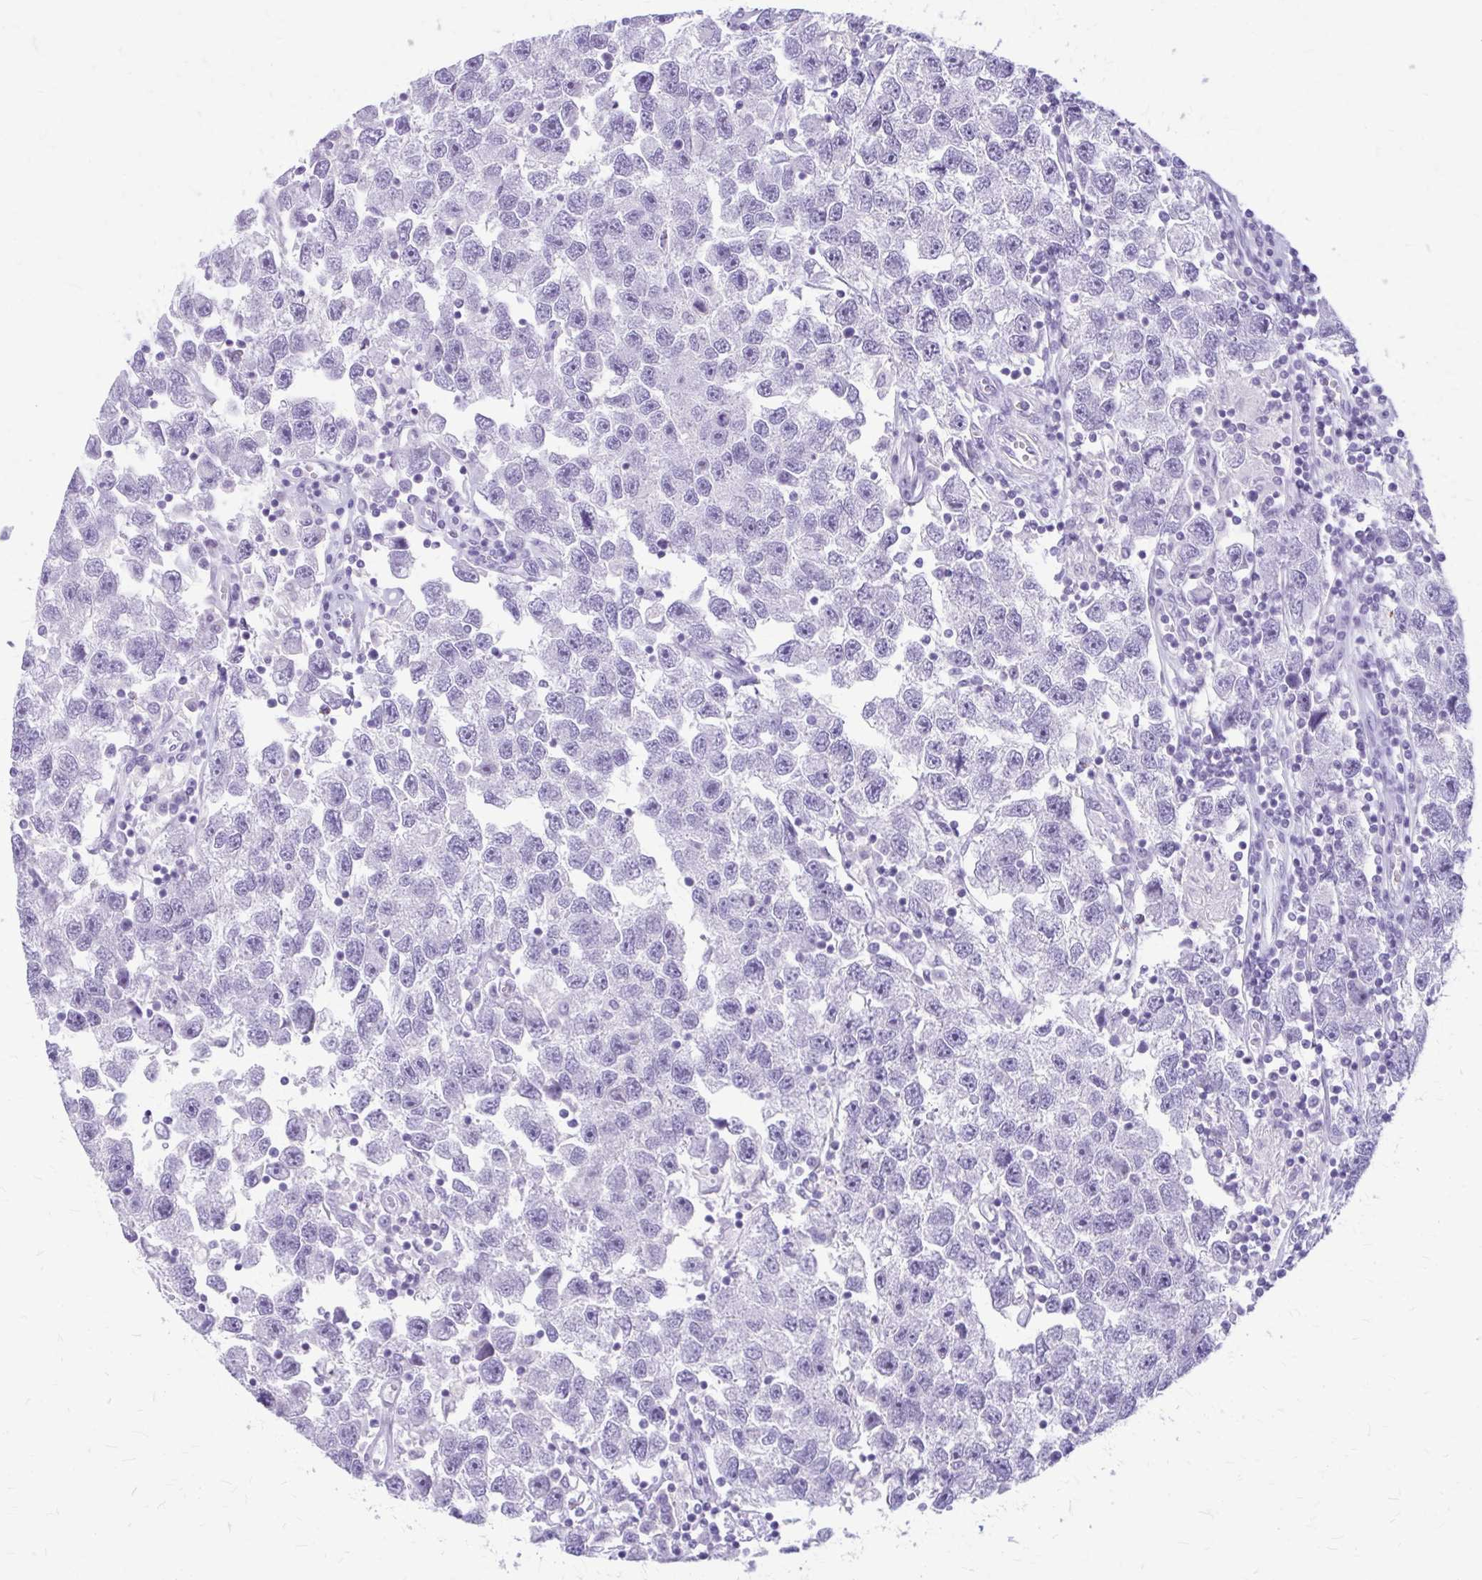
{"staining": {"intensity": "negative", "quantity": "none", "location": "none"}, "tissue": "testis cancer", "cell_type": "Tumor cells", "image_type": "cancer", "snomed": [{"axis": "morphology", "description": "Seminoma, NOS"}, {"axis": "topography", "description": "Testis"}], "caption": "There is no significant expression in tumor cells of testis cancer.", "gene": "KLHDC7A", "patient": {"sex": "male", "age": 26}}